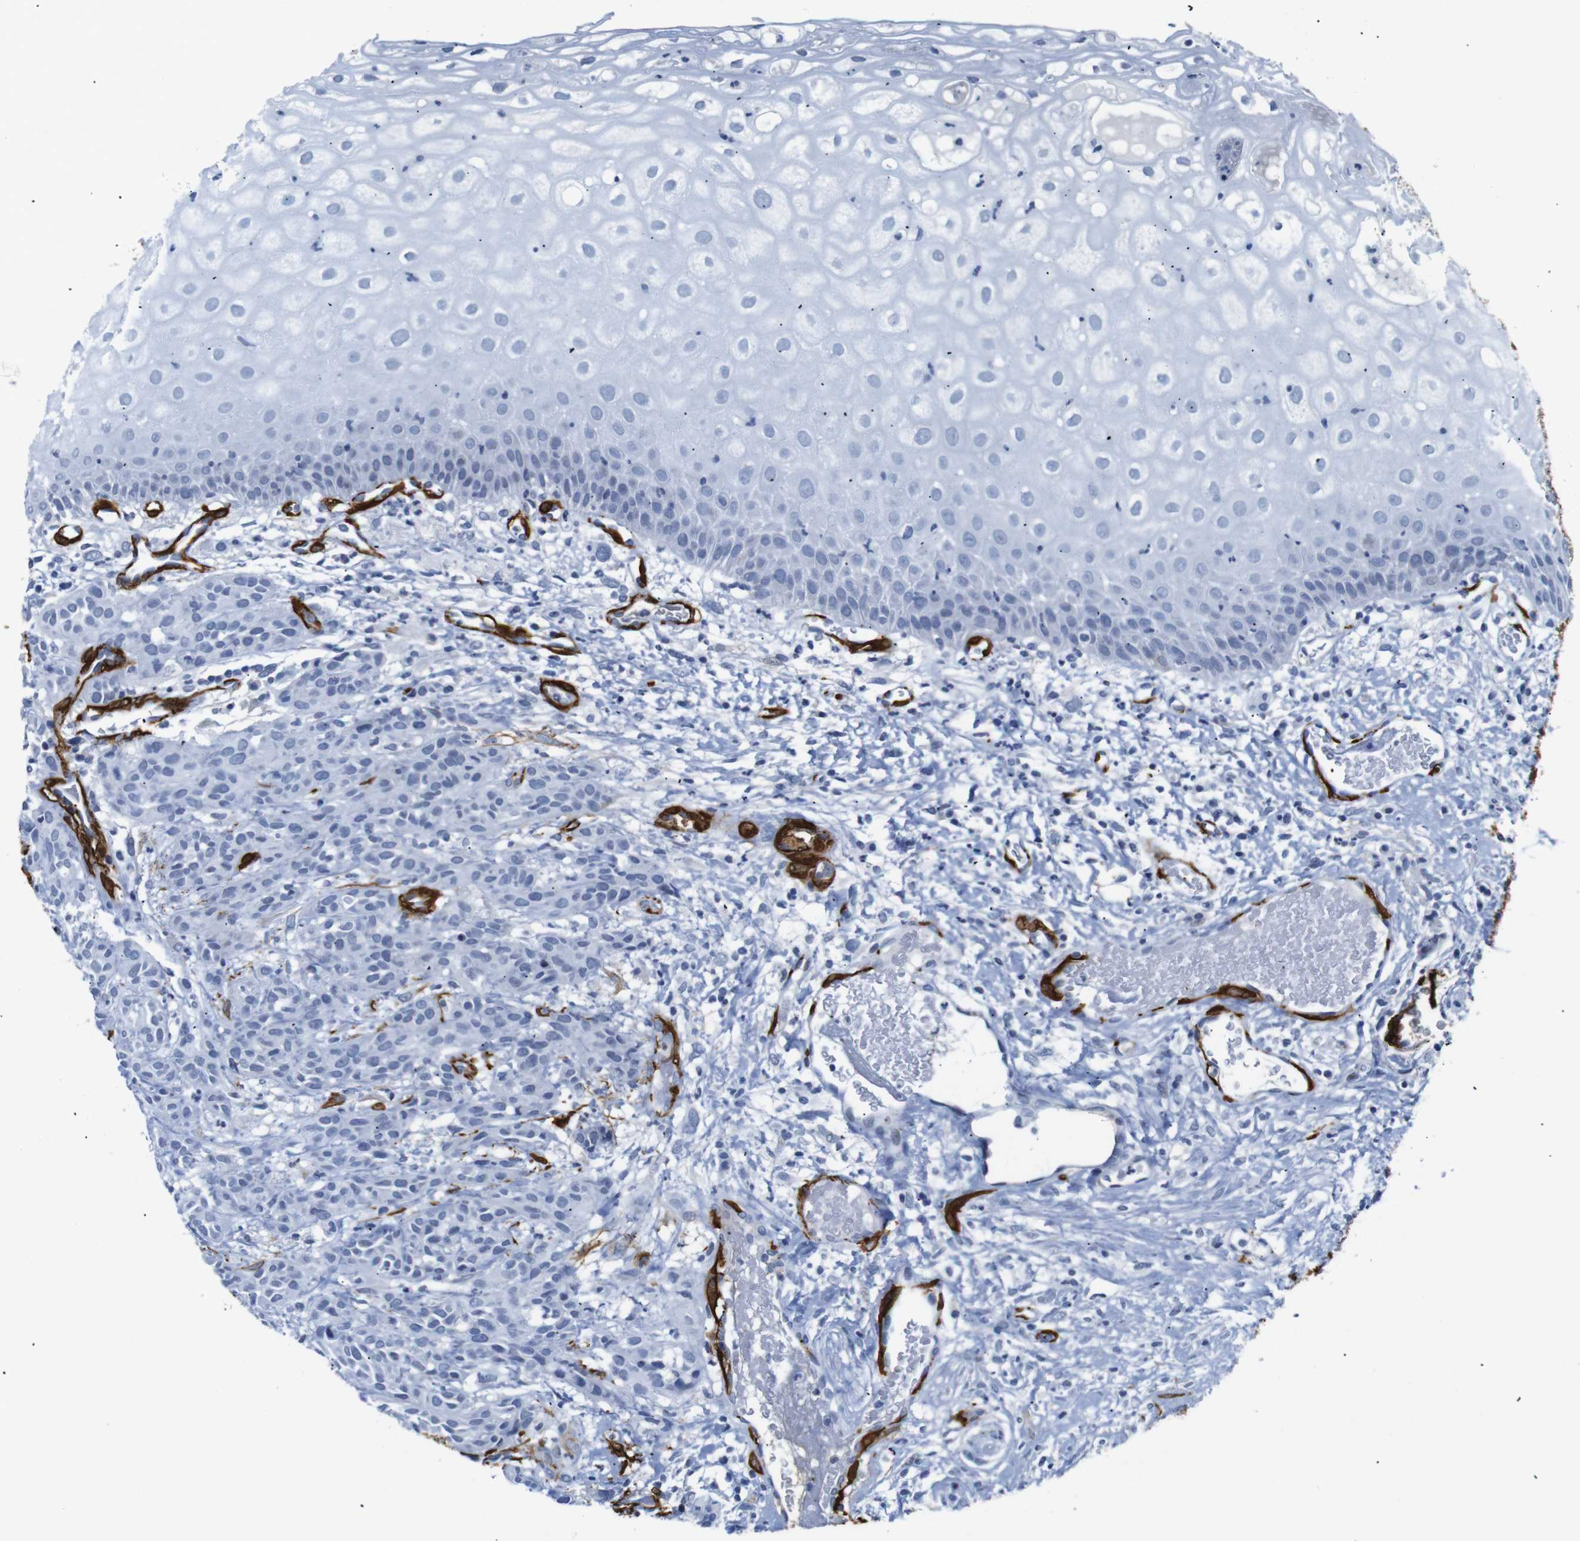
{"staining": {"intensity": "negative", "quantity": "none", "location": "none"}, "tissue": "head and neck cancer", "cell_type": "Tumor cells", "image_type": "cancer", "snomed": [{"axis": "morphology", "description": "Normal tissue, NOS"}, {"axis": "morphology", "description": "Squamous cell carcinoma, NOS"}, {"axis": "topography", "description": "Cartilage tissue"}, {"axis": "topography", "description": "Head-Neck"}], "caption": "A photomicrograph of human head and neck cancer (squamous cell carcinoma) is negative for staining in tumor cells.", "gene": "ACTA2", "patient": {"sex": "male", "age": 62}}